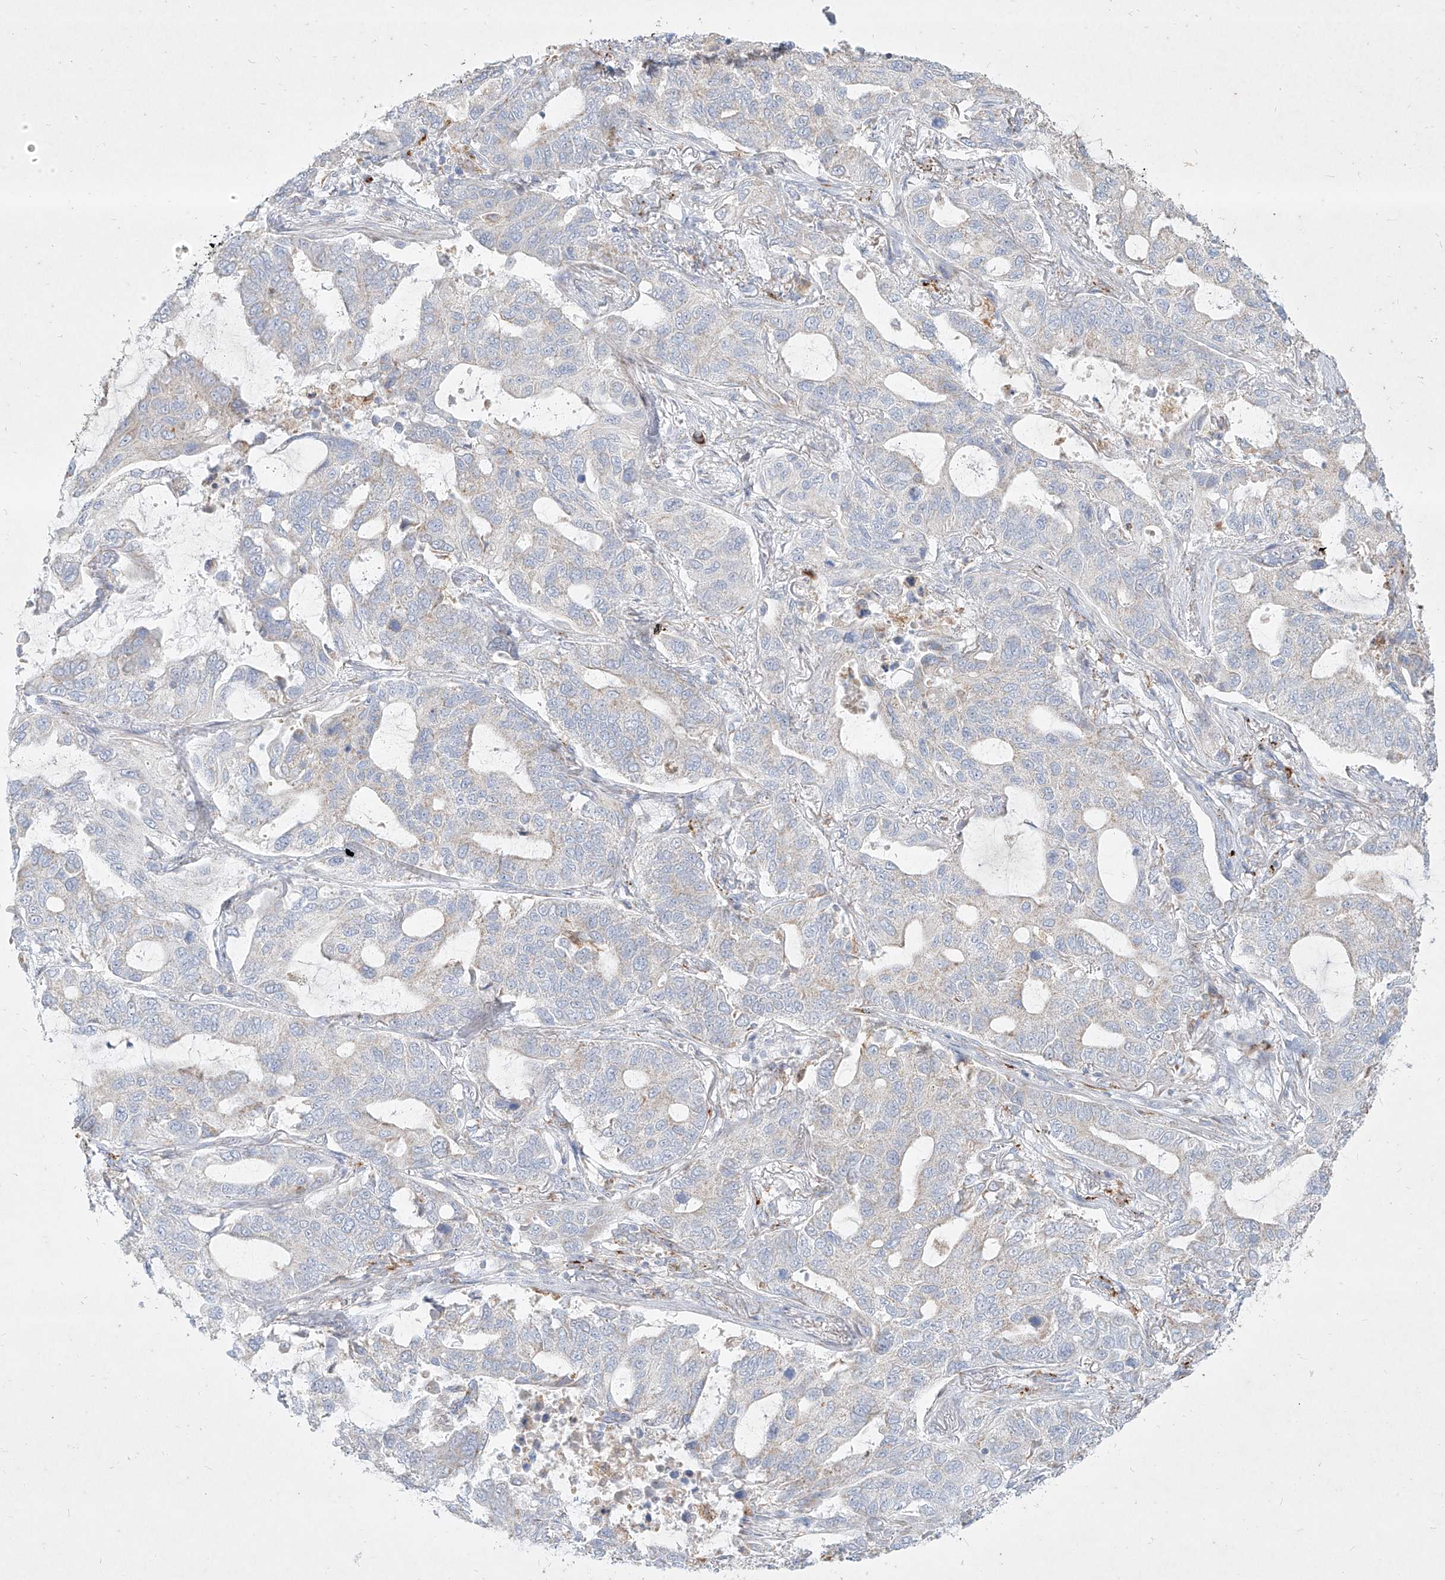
{"staining": {"intensity": "negative", "quantity": "none", "location": "none"}, "tissue": "lung cancer", "cell_type": "Tumor cells", "image_type": "cancer", "snomed": [{"axis": "morphology", "description": "Adenocarcinoma, NOS"}, {"axis": "topography", "description": "Lung"}], "caption": "Image shows no significant protein positivity in tumor cells of lung cancer.", "gene": "MTX2", "patient": {"sex": "male", "age": 64}}